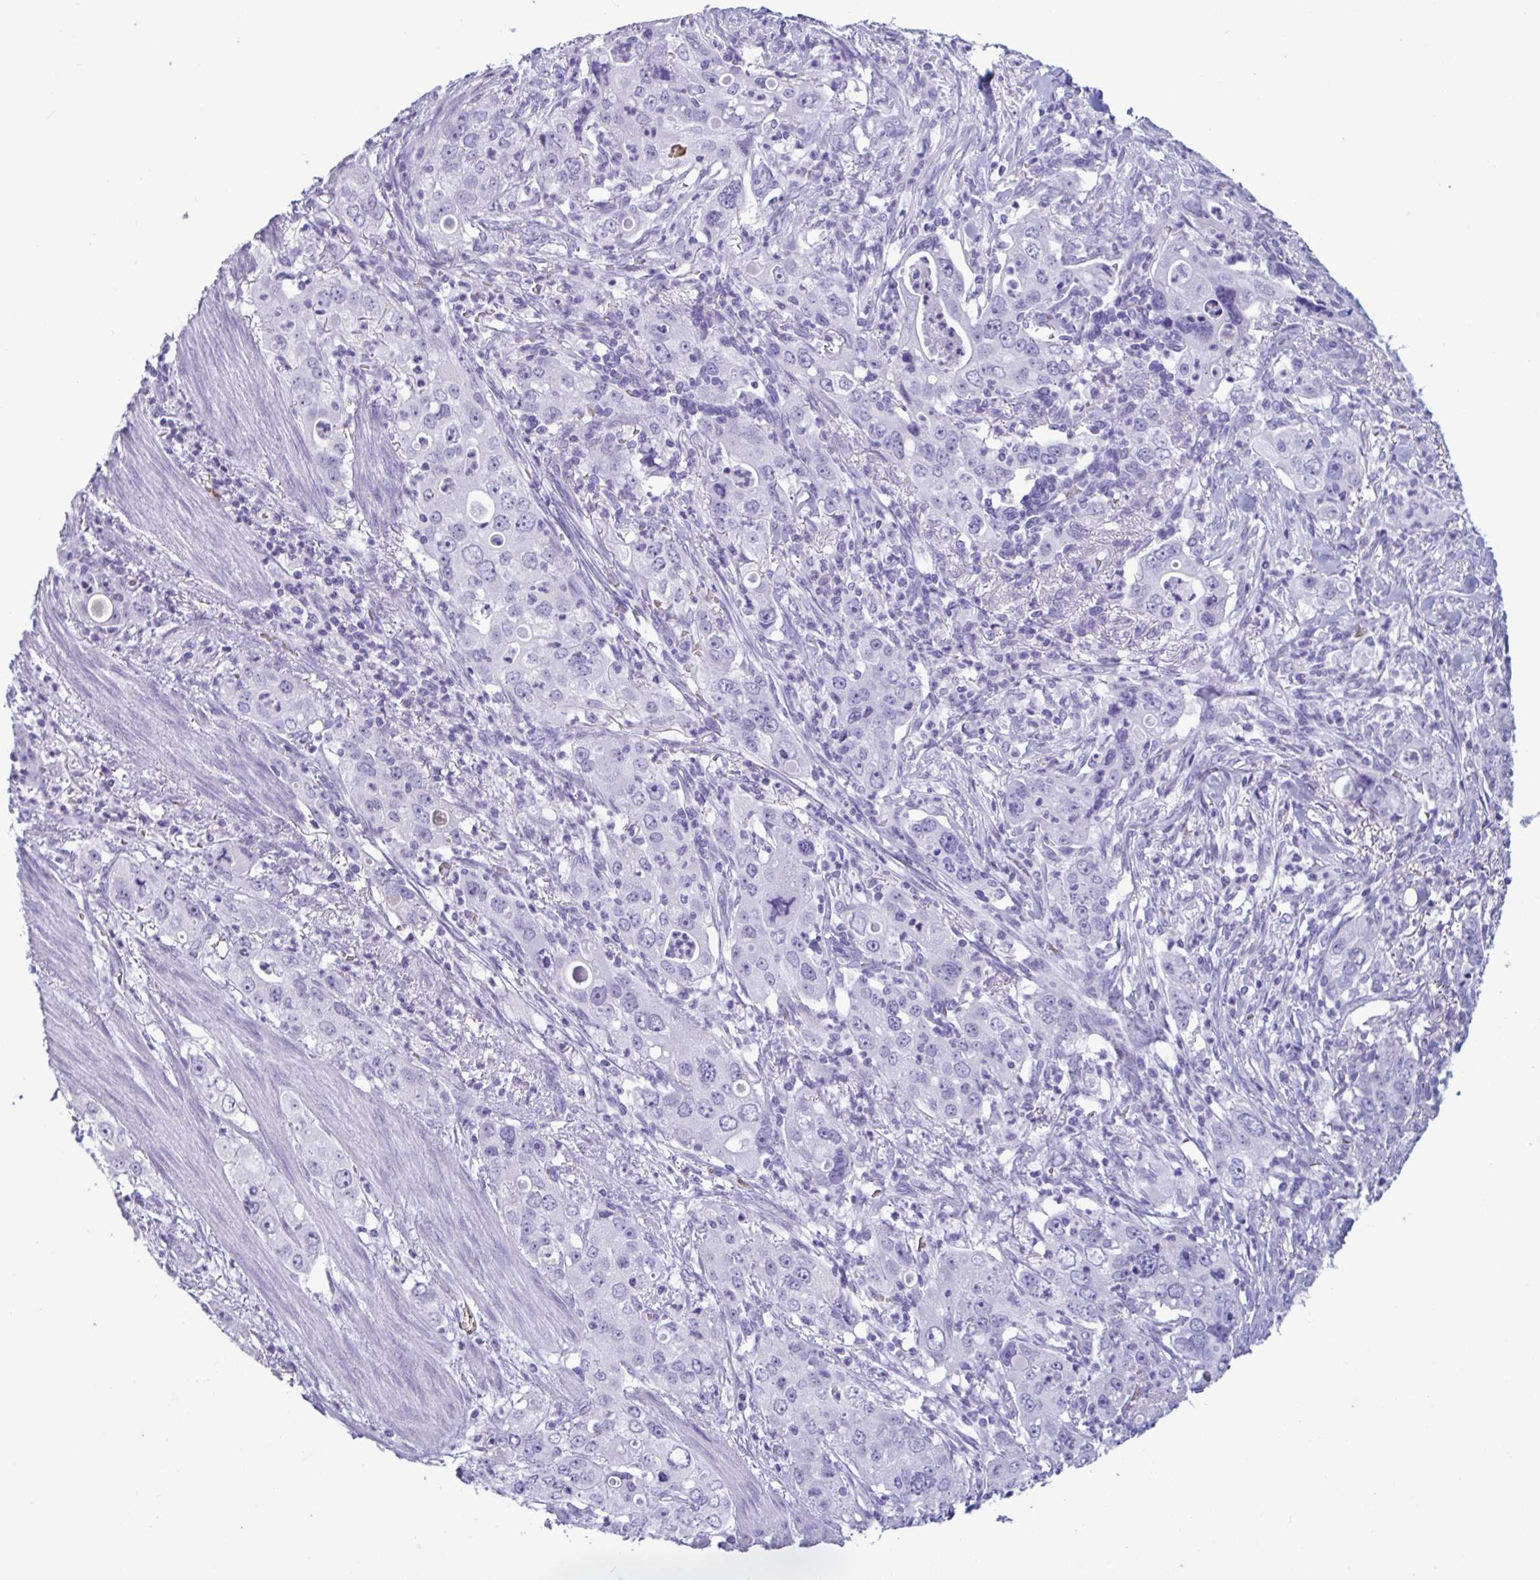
{"staining": {"intensity": "negative", "quantity": "none", "location": "none"}, "tissue": "stomach cancer", "cell_type": "Tumor cells", "image_type": "cancer", "snomed": [{"axis": "morphology", "description": "Adenocarcinoma, NOS"}, {"axis": "topography", "description": "Stomach, upper"}], "caption": "Tumor cells show no significant staining in stomach cancer (adenocarcinoma). The staining was performed using DAB (3,3'-diaminobenzidine) to visualize the protein expression in brown, while the nuclei were stained in blue with hematoxylin (Magnification: 20x).", "gene": "SLC2A1", "patient": {"sex": "male", "age": 75}}